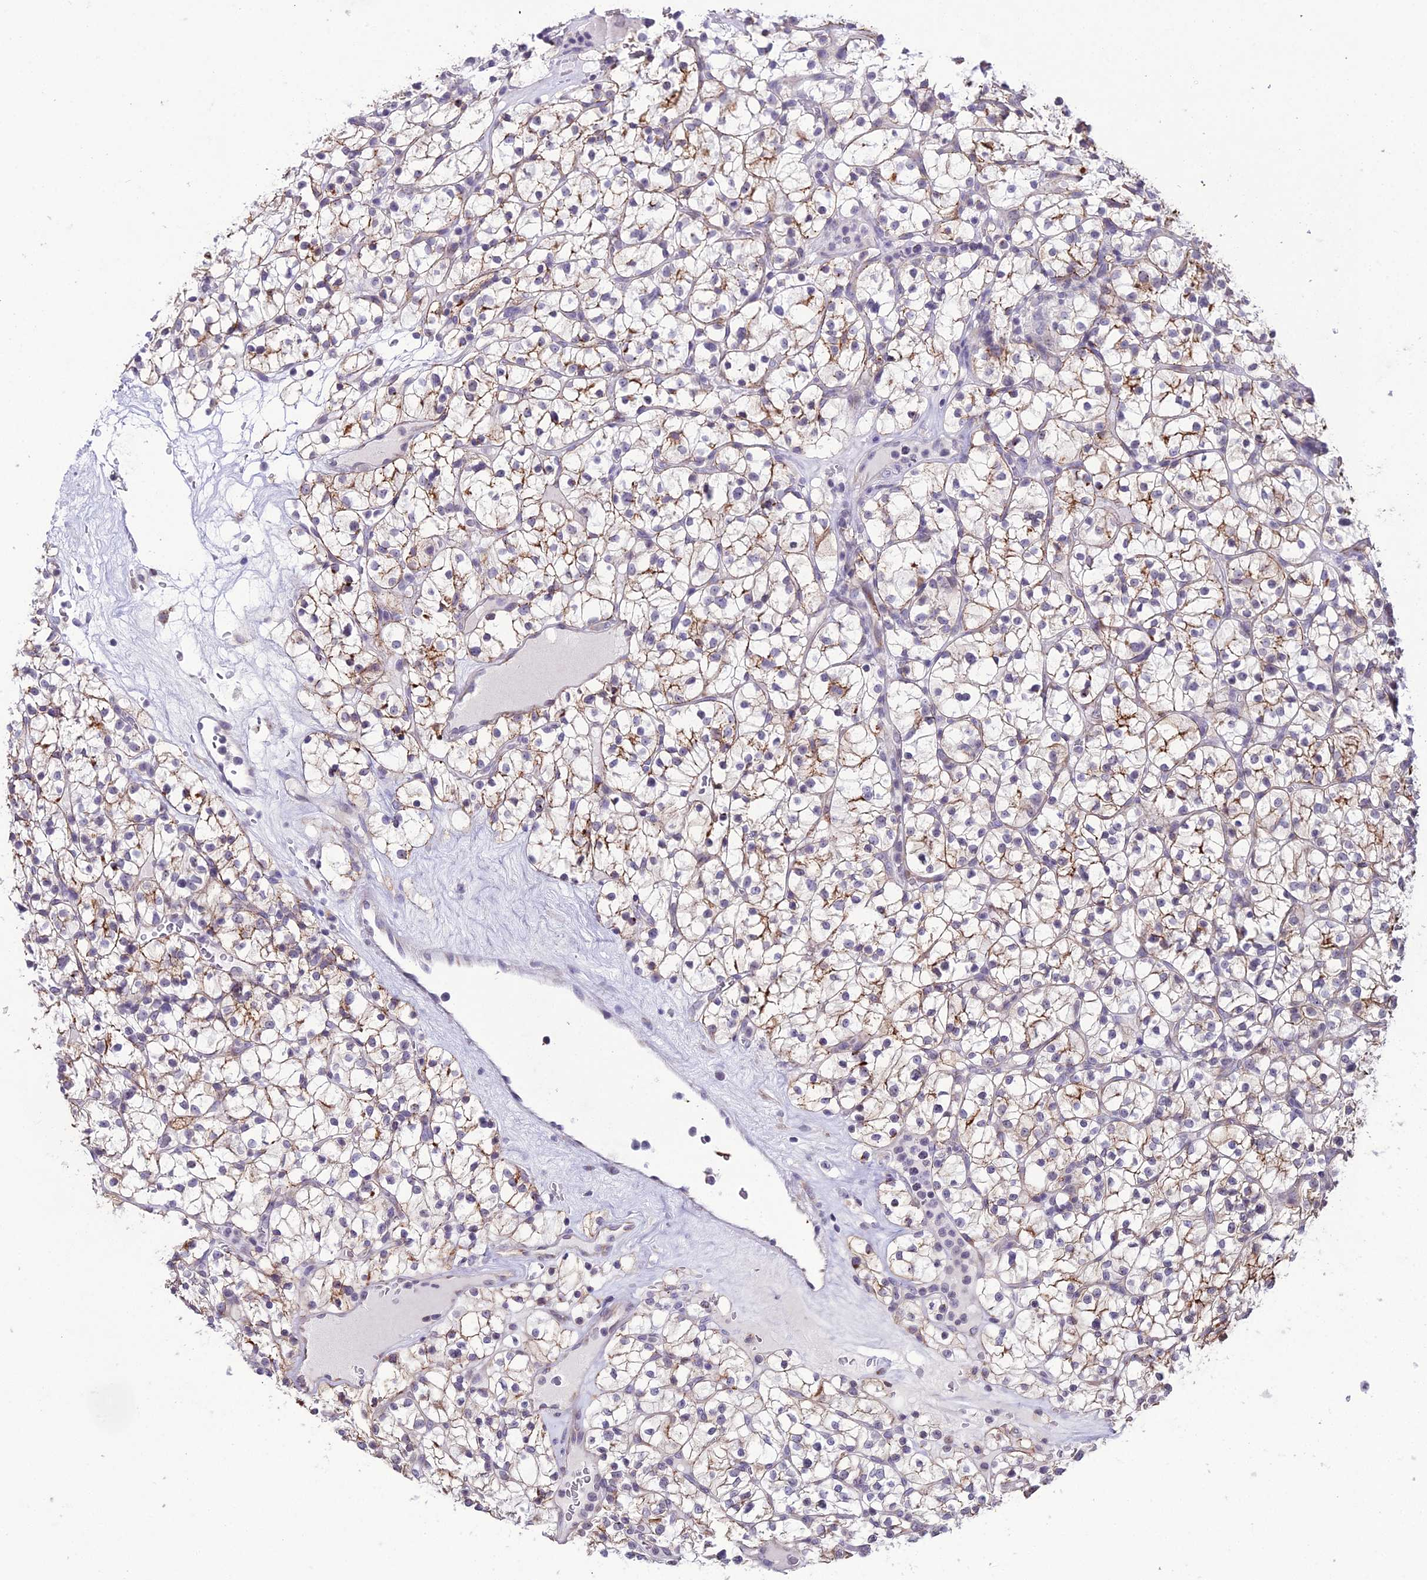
{"staining": {"intensity": "moderate", "quantity": "25%-75%", "location": "cytoplasmic/membranous"}, "tissue": "renal cancer", "cell_type": "Tumor cells", "image_type": "cancer", "snomed": [{"axis": "morphology", "description": "Adenocarcinoma, NOS"}, {"axis": "topography", "description": "Kidney"}], "caption": "Tumor cells reveal moderate cytoplasmic/membranous expression in approximately 25%-75% of cells in adenocarcinoma (renal).", "gene": "RPS26", "patient": {"sex": "female", "age": 64}}